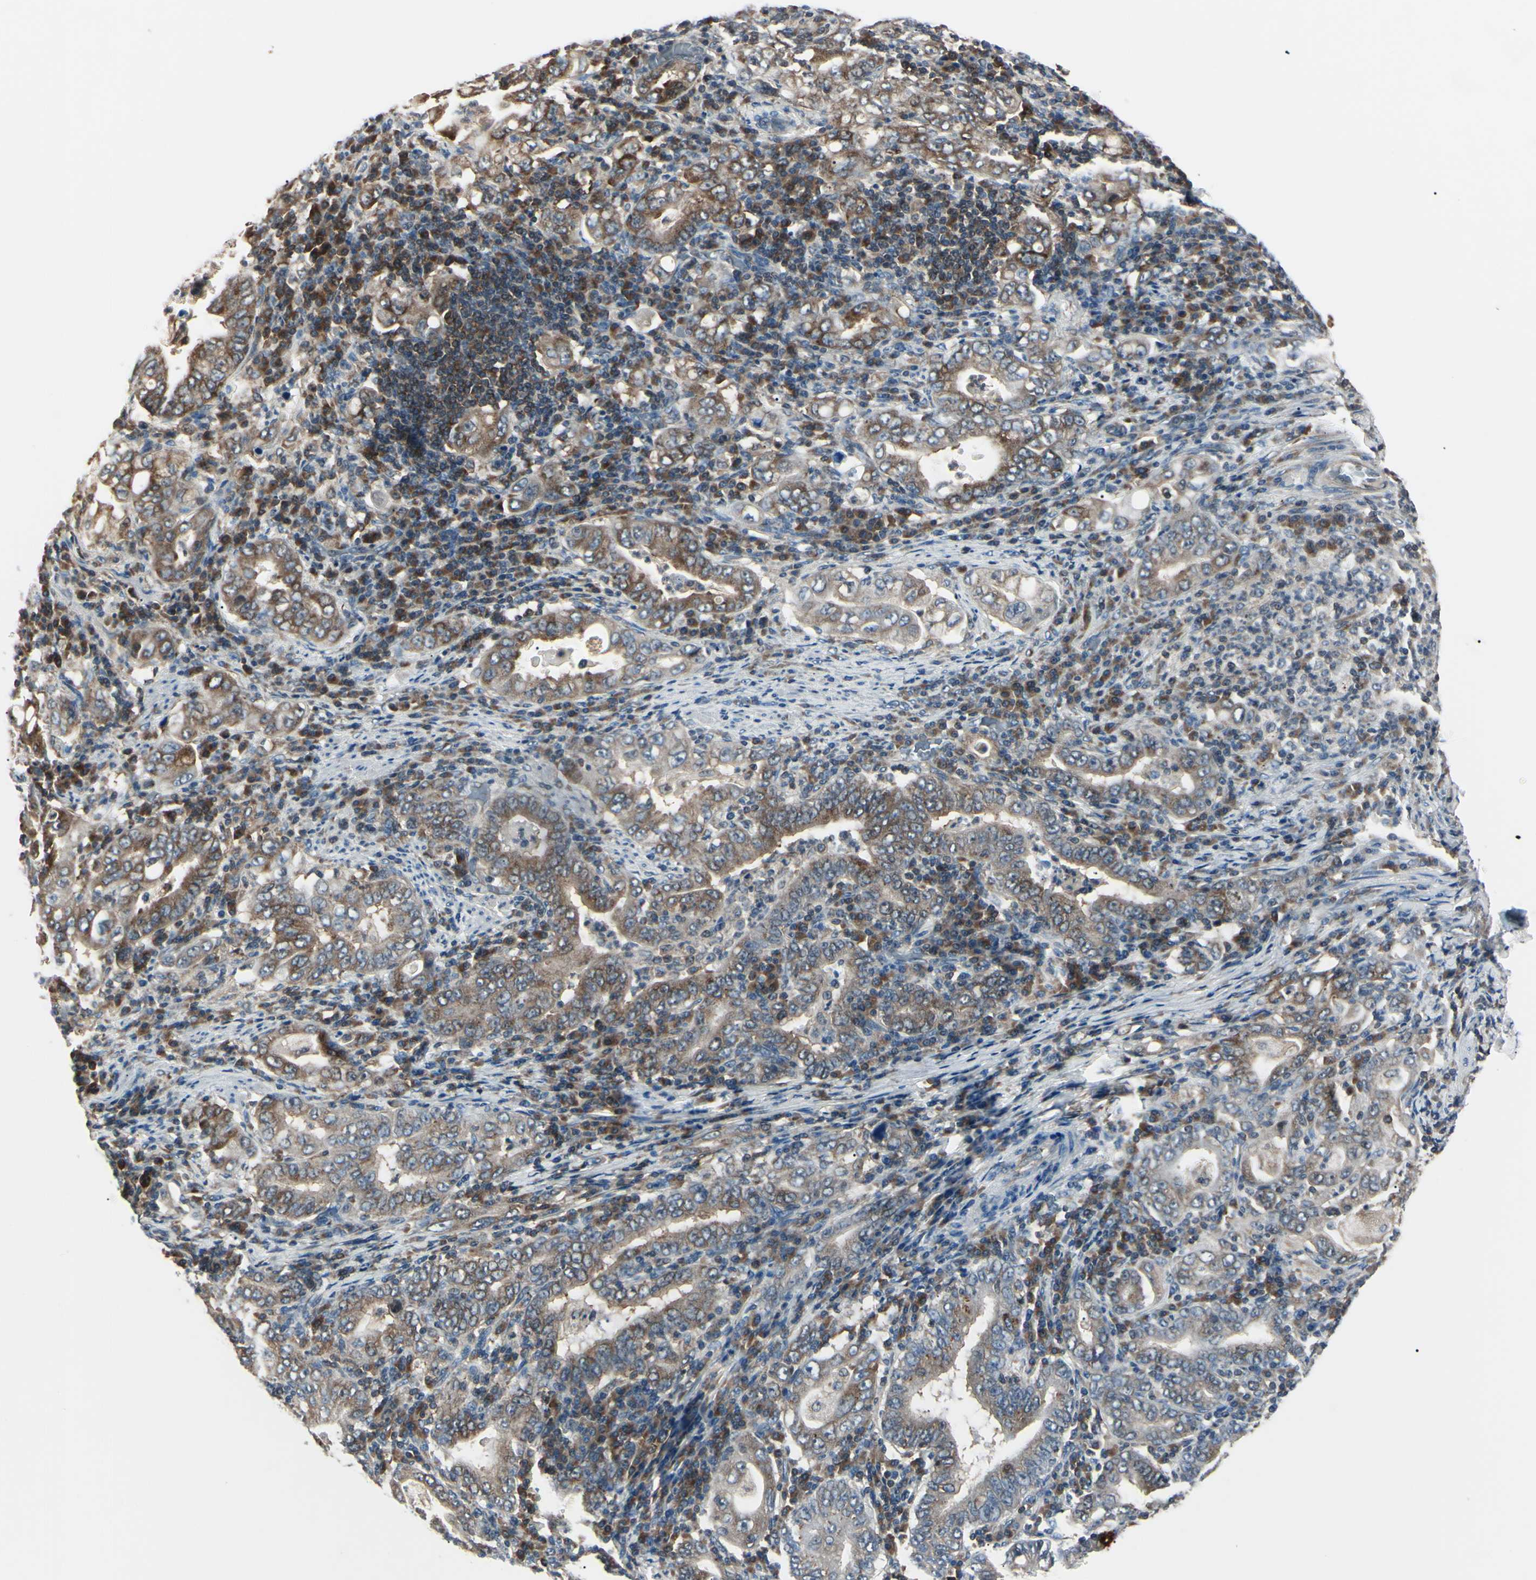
{"staining": {"intensity": "moderate", "quantity": ">75%", "location": "cytoplasmic/membranous"}, "tissue": "stomach cancer", "cell_type": "Tumor cells", "image_type": "cancer", "snomed": [{"axis": "morphology", "description": "Normal tissue, NOS"}, {"axis": "morphology", "description": "Adenocarcinoma, NOS"}, {"axis": "topography", "description": "Esophagus"}, {"axis": "topography", "description": "Stomach, upper"}, {"axis": "topography", "description": "Peripheral nerve tissue"}], "caption": "Adenocarcinoma (stomach) stained with immunohistochemistry demonstrates moderate cytoplasmic/membranous positivity in approximately >75% of tumor cells.", "gene": "MAPRE1", "patient": {"sex": "male", "age": 62}}